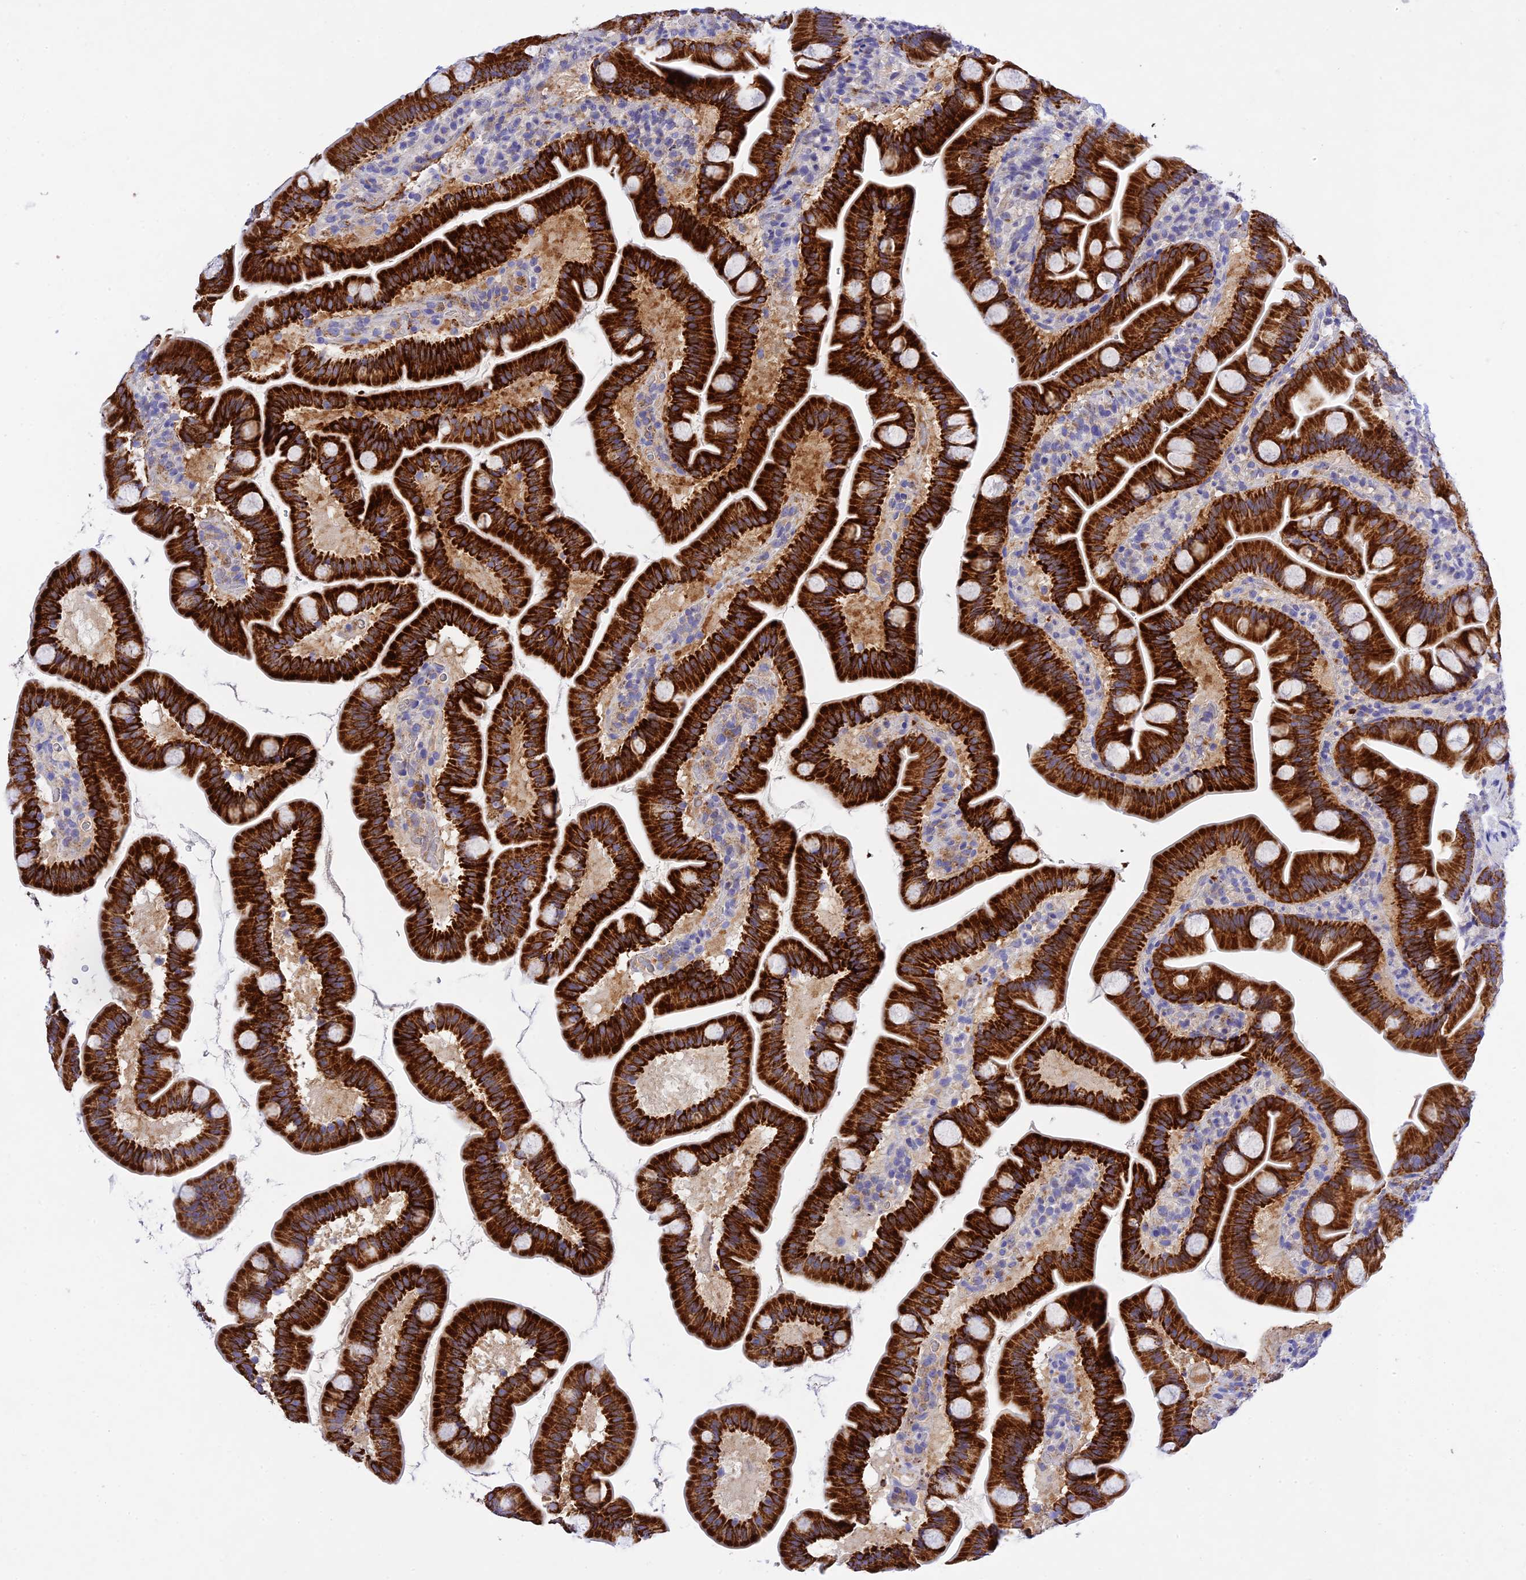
{"staining": {"intensity": "strong", "quantity": ">75%", "location": "cytoplasmic/membranous"}, "tissue": "small intestine", "cell_type": "Glandular cells", "image_type": "normal", "snomed": [{"axis": "morphology", "description": "Normal tissue, NOS"}, {"axis": "topography", "description": "Small intestine"}], "caption": "Immunohistochemistry (IHC) (DAB (3,3'-diaminobenzidine)) staining of normal human small intestine exhibits strong cytoplasmic/membranous protein positivity in about >75% of glandular cells.", "gene": "MS4A5", "patient": {"sex": "female", "age": 68}}